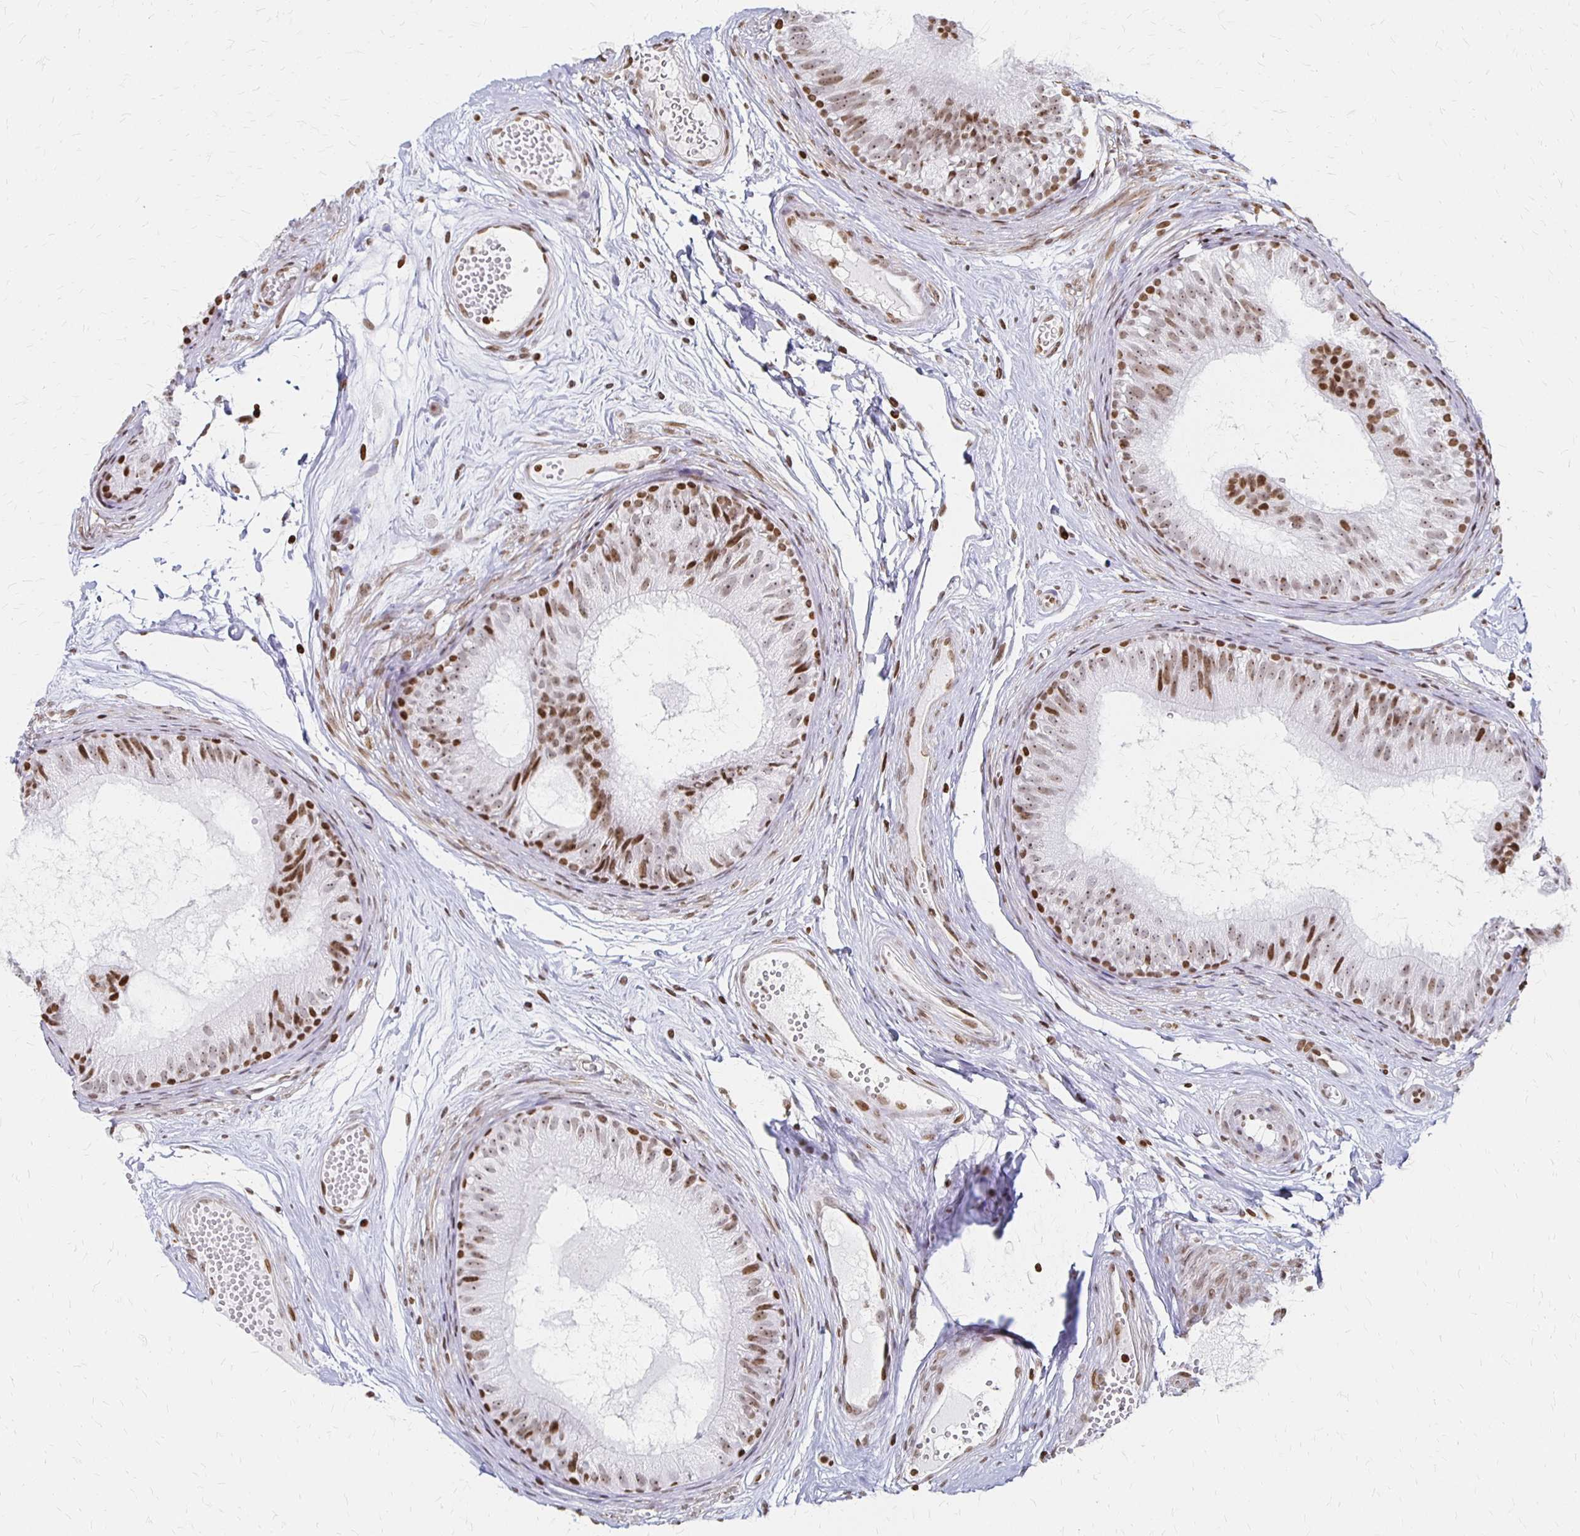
{"staining": {"intensity": "moderate", "quantity": ">75%", "location": "nuclear"}, "tissue": "epididymis", "cell_type": "Glandular cells", "image_type": "normal", "snomed": [{"axis": "morphology", "description": "Normal tissue, NOS"}, {"axis": "morphology", "description": "Seminoma, NOS"}, {"axis": "topography", "description": "Testis"}, {"axis": "topography", "description": "Epididymis"}], "caption": "Approximately >75% of glandular cells in unremarkable human epididymis reveal moderate nuclear protein positivity as visualized by brown immunohistochemical staining.", "gene": "ZNF280C", "patient": {"sex": "male", "age": 34}}